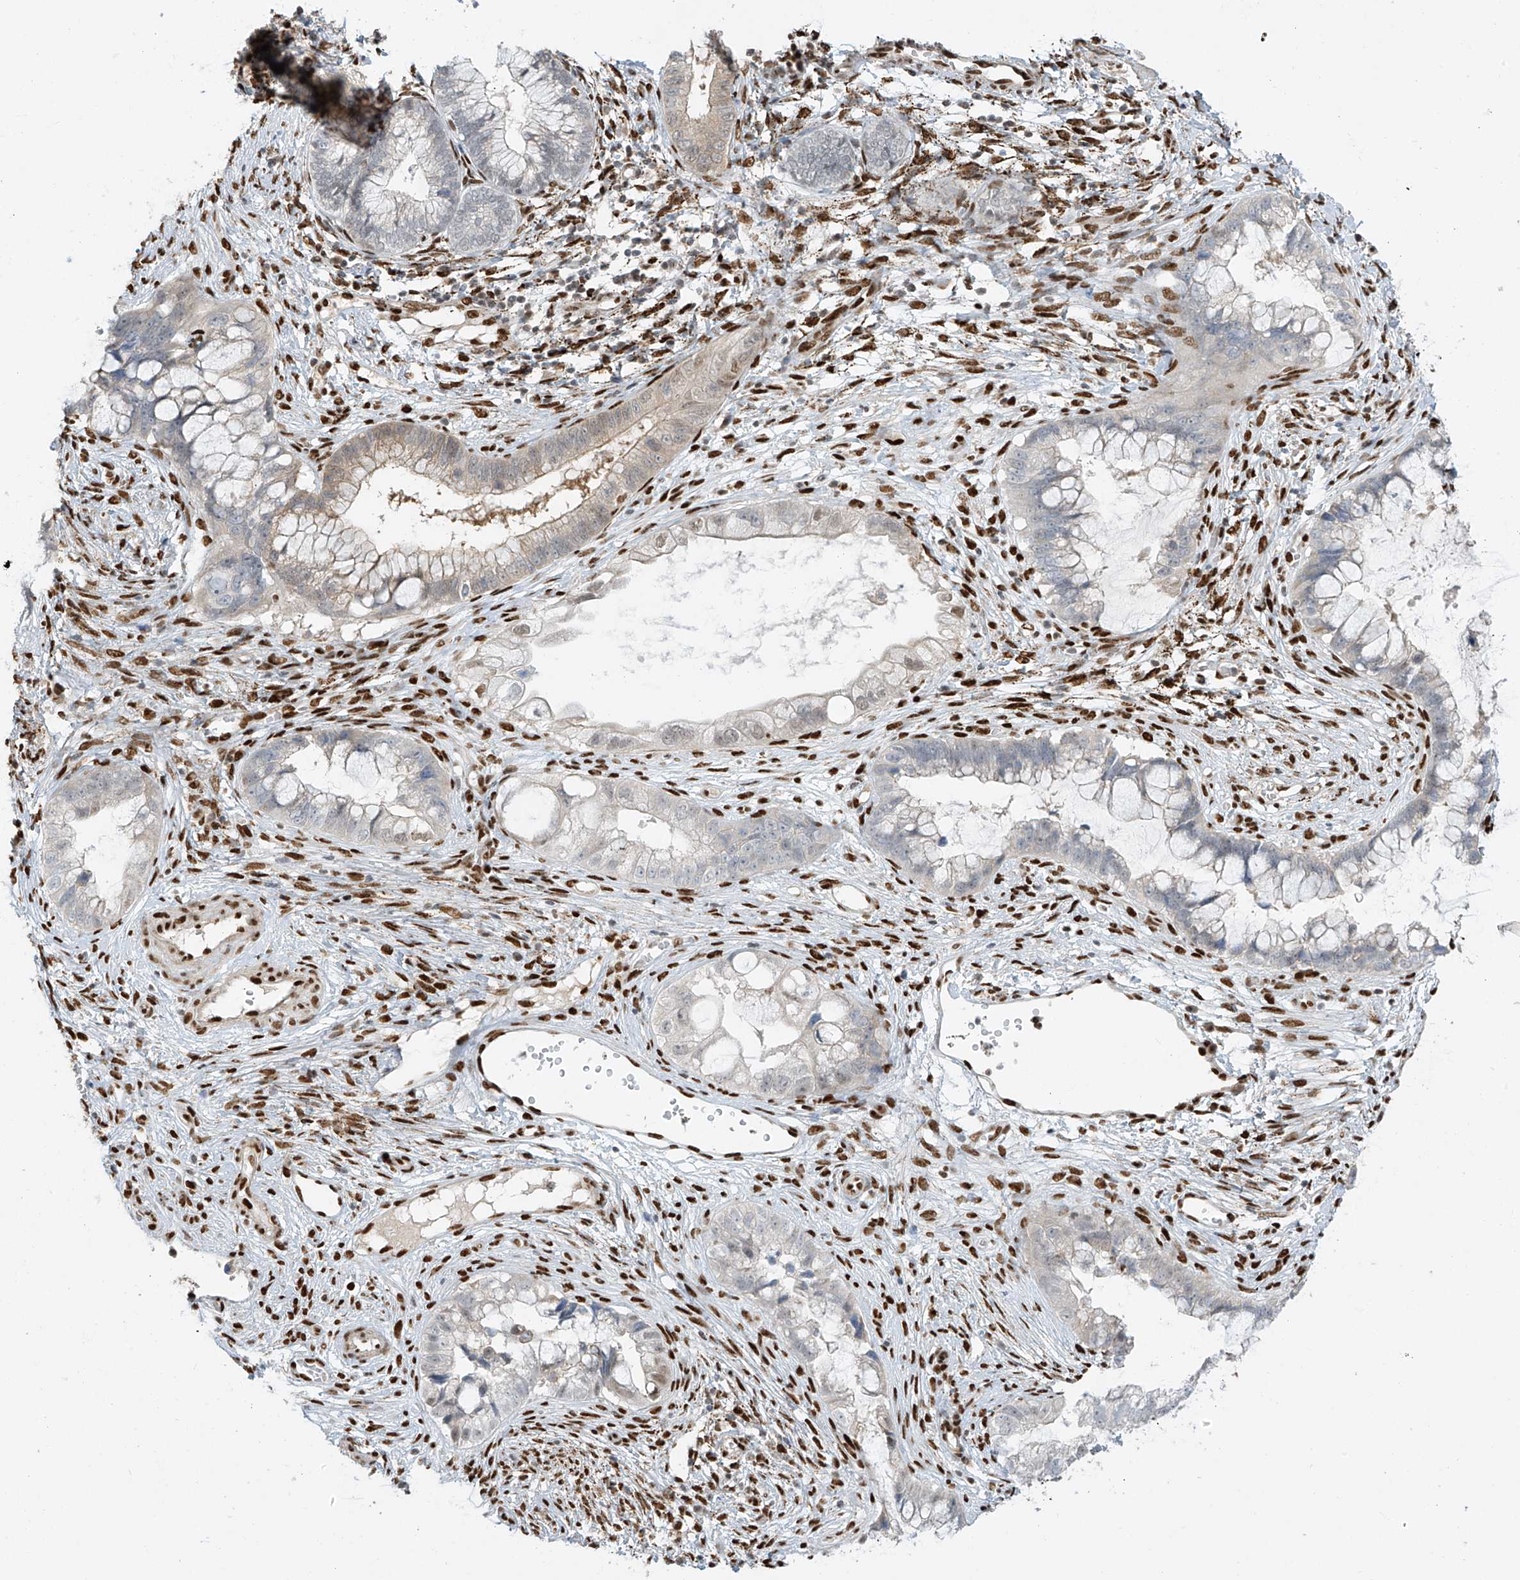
{"staining": {"intensity": "negative", "quantity": "none", "location": "none"}, "tissue": "cervical cancer", "cell_type": "Tumor cells", "image_type": "cancer", "snomed": [{"axis": "morphology", "description": "Adenocarcinoma, NOS"}, {"axis": "topography", "description": "Cervix"}], "caption": "Micrograph shows no significant protein staining in tumor cells of cervical cancer (adenocarcinoma). (DAB (3,3'-diaminobenzidine) immunohistochemistry (IHC), high magnification).", "gene": "PM20D2", "patient": {"sex": "female", "age": 44}}